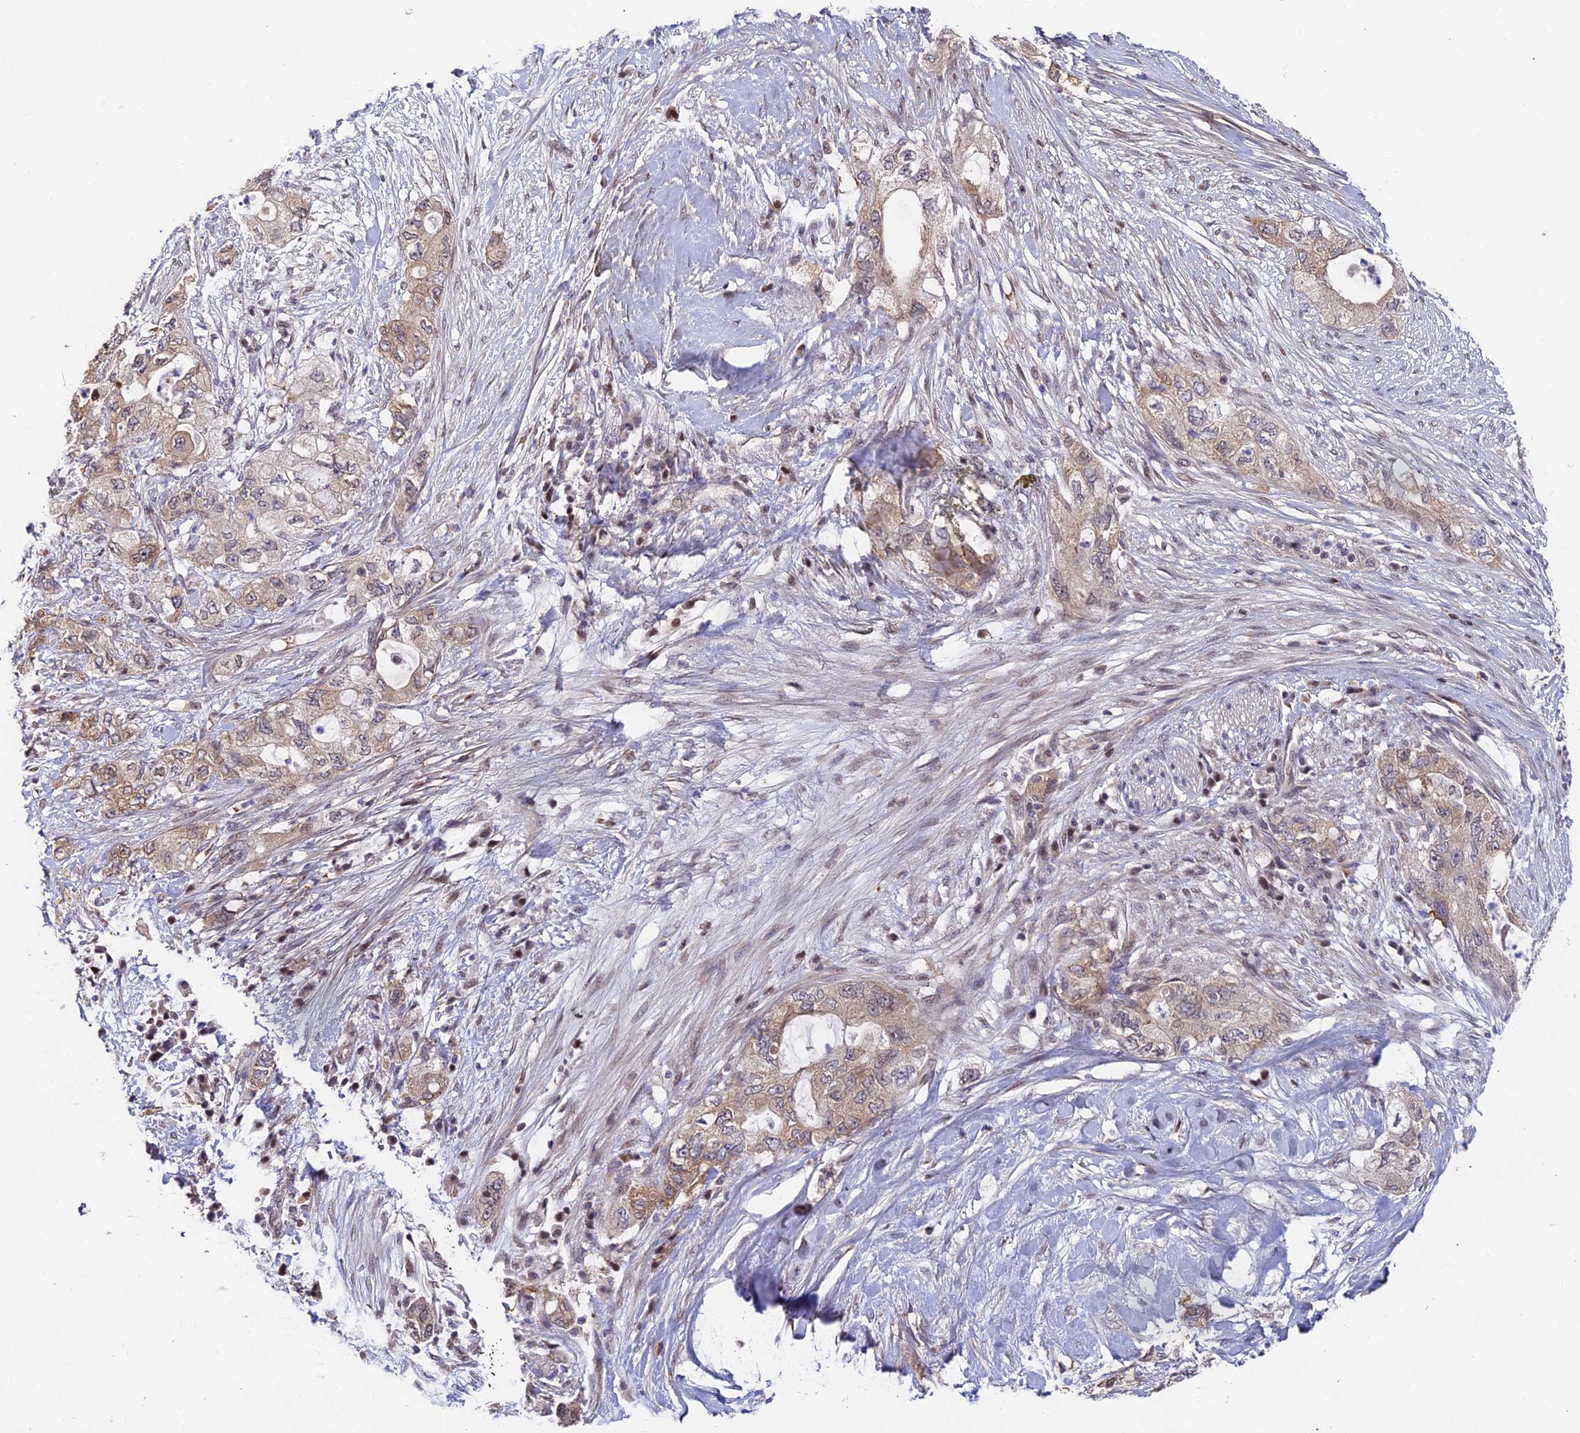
{"staining": {"intensity": "moderate", "quantity": ">75%", "location": "cytoplasmic/membranous"}, "tissue": "pancreatic cancer", "cell_type": "Tumor cells", "image_type": "cancer", "snomed": [{"axis": "morphology", "description": "Adenocarcinoma, NOS"}, {"axis": "topography", "description": "Pancreas"}], "caption": "About >75% of tumor cells in human pancreatic adenocarcinoma exhibit moderate cytoplasmic/membranous protein positivity as visualized by brown immunohistochemical staining.", "gene": "INPP4A", "patient": {"sex": "female", "age": 73}}